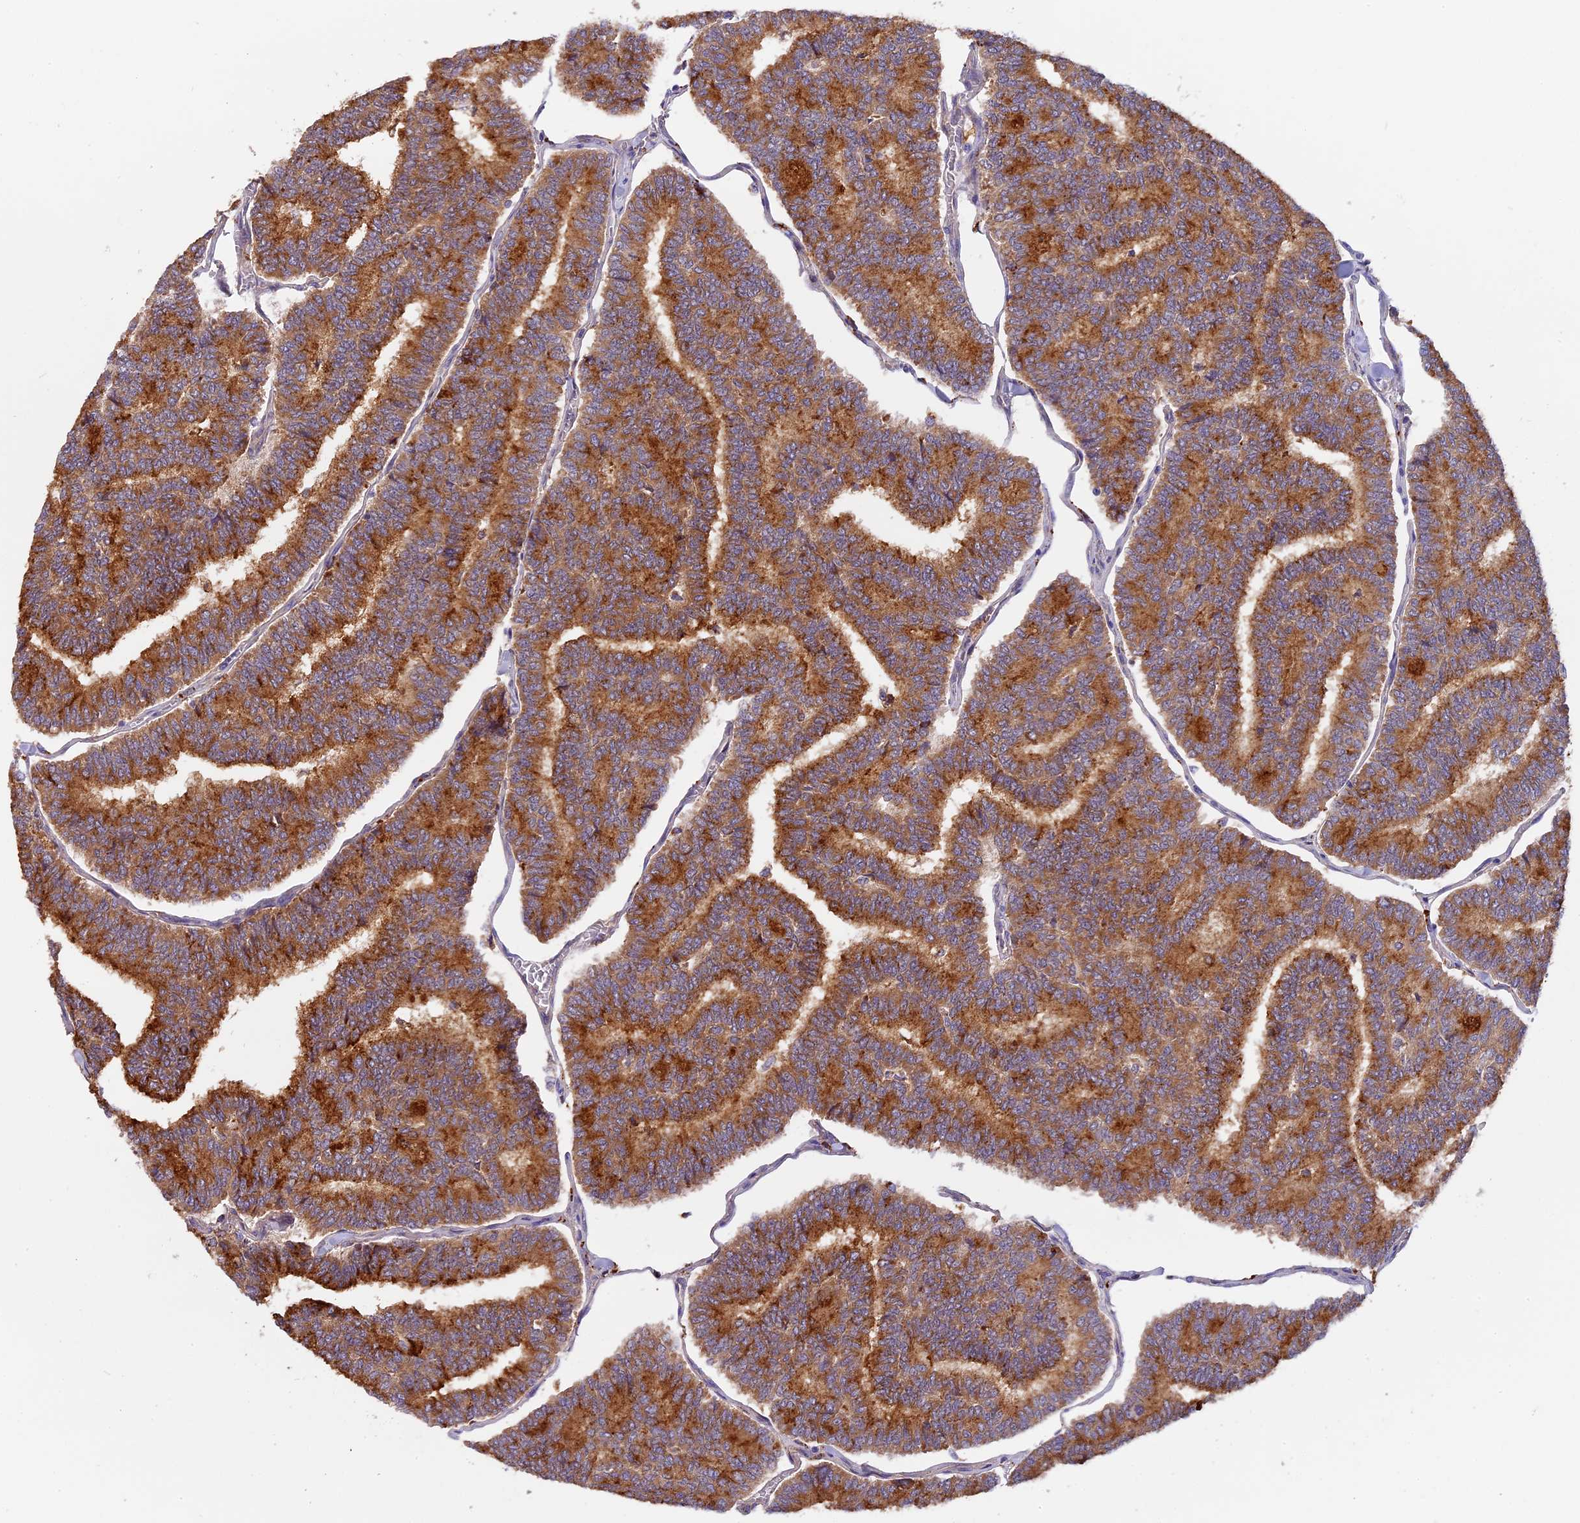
{"staining": {"intensity": "strong", "quantity": ">75%", "location": "cytoplasmic/membranous"}, "tissue": "thyroid cancer", "cell_type": "Tumor cells", "image_type": "cancer", "snomed": [{"axis": "morphology", "description": "Papillary adenocarcinoma, NOS"}, {"axis": "topography", "description": "Thyroid gland"}], "caption": "This histopathology image demonstrates papillary adenocarcinoma (thyroid) stained with immunohistochemistry to label a protein in brown. The cytoplasmic/membranous of tumor cells show strong positivity for the protein. Nuclei are counter-stained blue.", "gene": "COPE", "patient": {"sex": "female", "age": 35}}